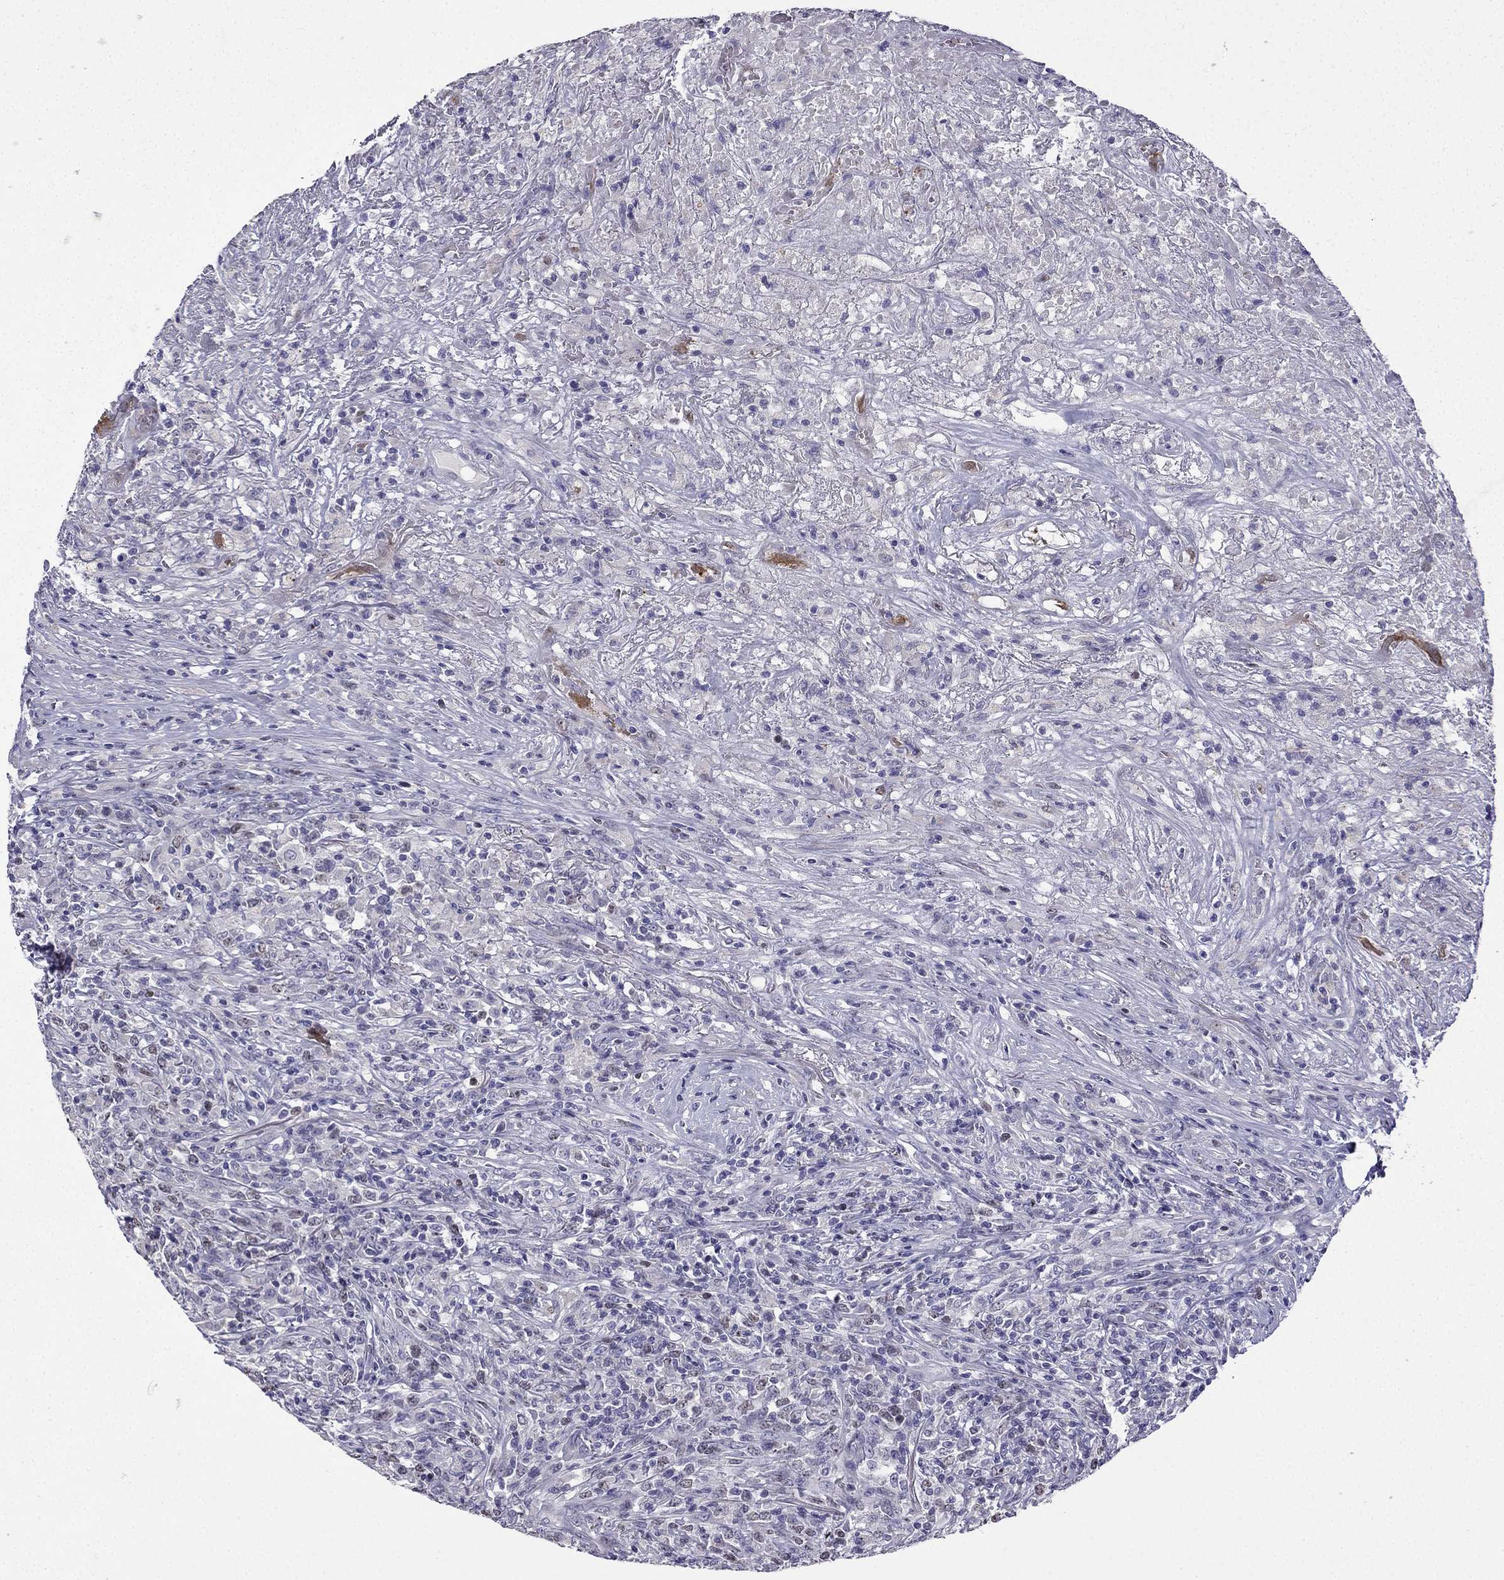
{"staining": {"intensity": "negative", "quantity": "none", "location": "none"}, "tissue": "lymphoma", "cell_type": "Tumor cells", "image_type": "cancer", "snomed": [{"axis": "morphology", "description": "Malignant lymphoma, non-Hodgkin's type, High grade"}, {"axis": "topography", "description": "Lung"}], "caption": "High power microscopy micrograph of an immunohistochemistry (IHC) histopathology image of high-grade malignant lymphoma, non-Hodgkin's type, revealing no significant staining in tumor cells.", "gene": "UHRF1", "patient": {"sex": "male", "age": 79}}